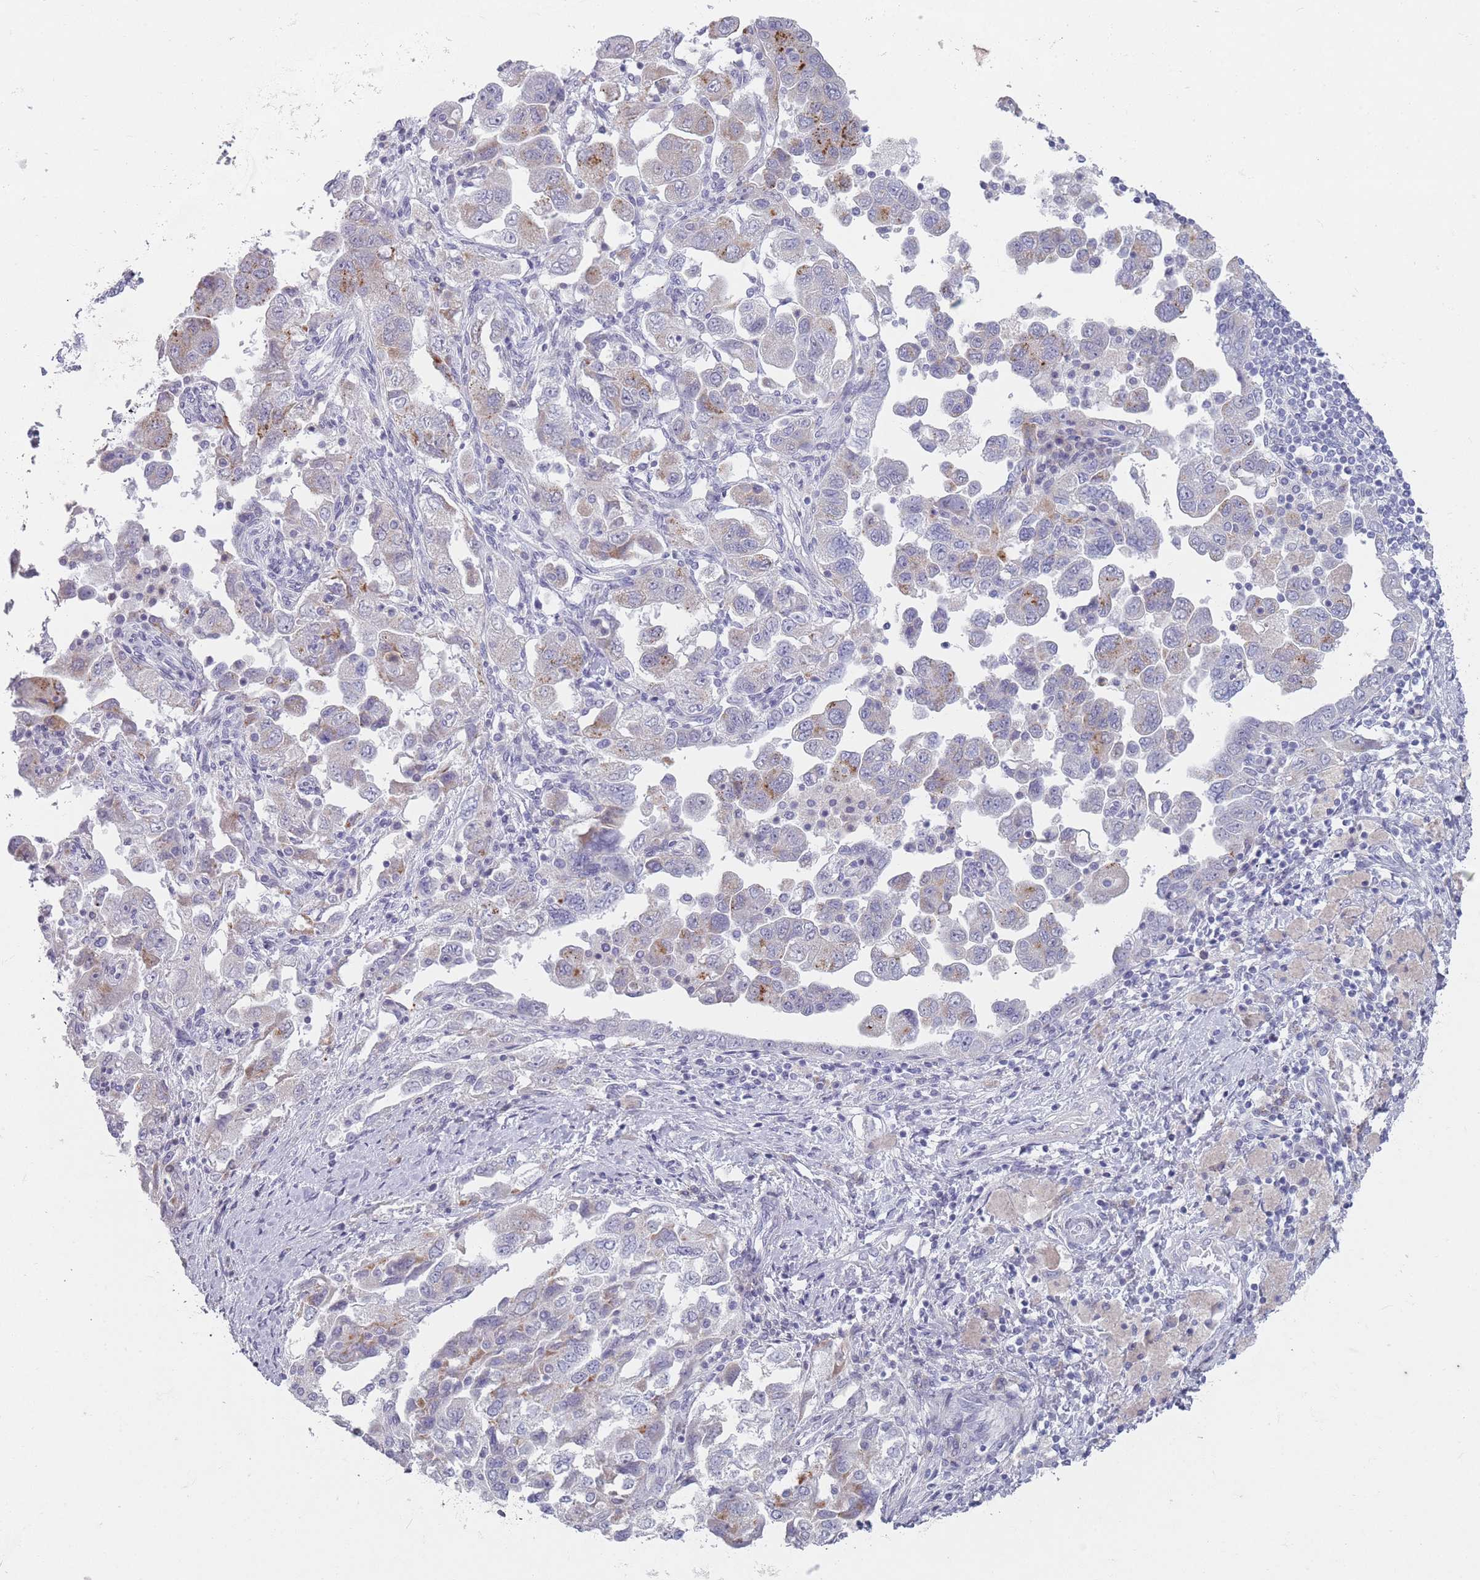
{"staining": {"intensity": "moderate", "quantity": "<25%", "location": "cytoplasmic/membranous"}, "tissue": "ovarian cancer", "cell_type": "Tumor cells", "image_type": "cancer", "snomed": [{"axis": "morphology", "description": "Carcinoma, NOS"}, {"axis": "morphology", "description": "Cystadenocarcinoma, serous, NOS"}, {"axis": "topography", "description": "Ovary"}], "caption": "The histopathology image reveals immunohistochemical staining of ovarian cancer (carcinoma). There is moderate cytoplasmic/membranous expression is seen in about <25% of tumor cells. (DAB = brown stain, brightfield microscopy at high magnification).", "gene": "PAIP2B", "patient": {"sex": "female", "age": 69}}